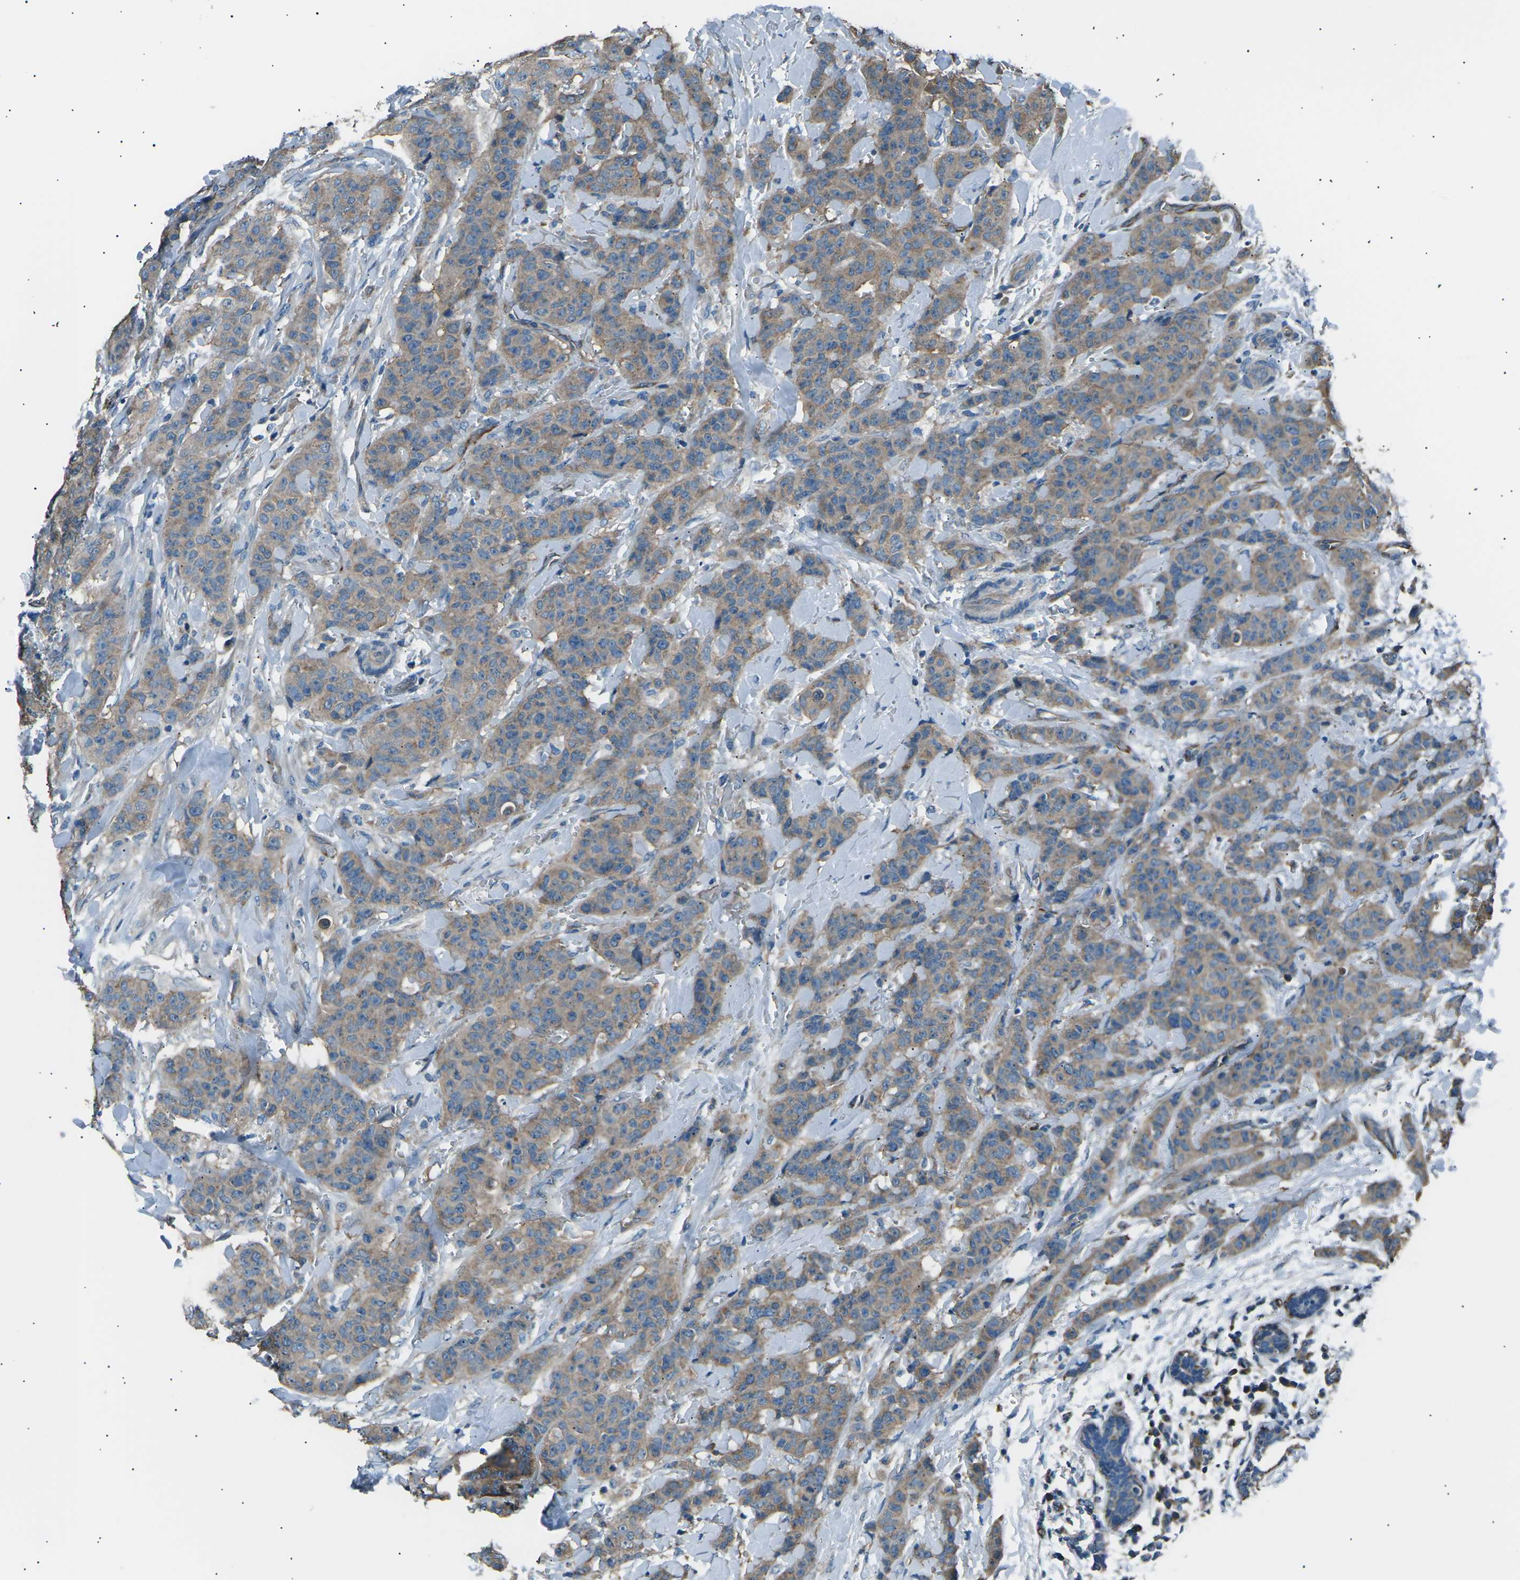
{"staining": {"intensity": "moderate", "quantity": ">75%", "location": "cytoplasmic/membranous"}, "tissue": "breast cancer", "cell_type": "Tumor cells", "image_type": "cancer", "snomed": [{"axis": "morphology", "description": "Normal tissue, NOS"}, {"axis": "morphology", "description": "Duct carcinoma"}, {"axis": "topography", "description": "Breast"}], "caption": "Human breast cancer (infiltrating ductal carcinoma) stained with a protein marker shows moderate staining in tumor cells.", "gene": "SLK", "patient": {"sex": "female", "age": 40}}